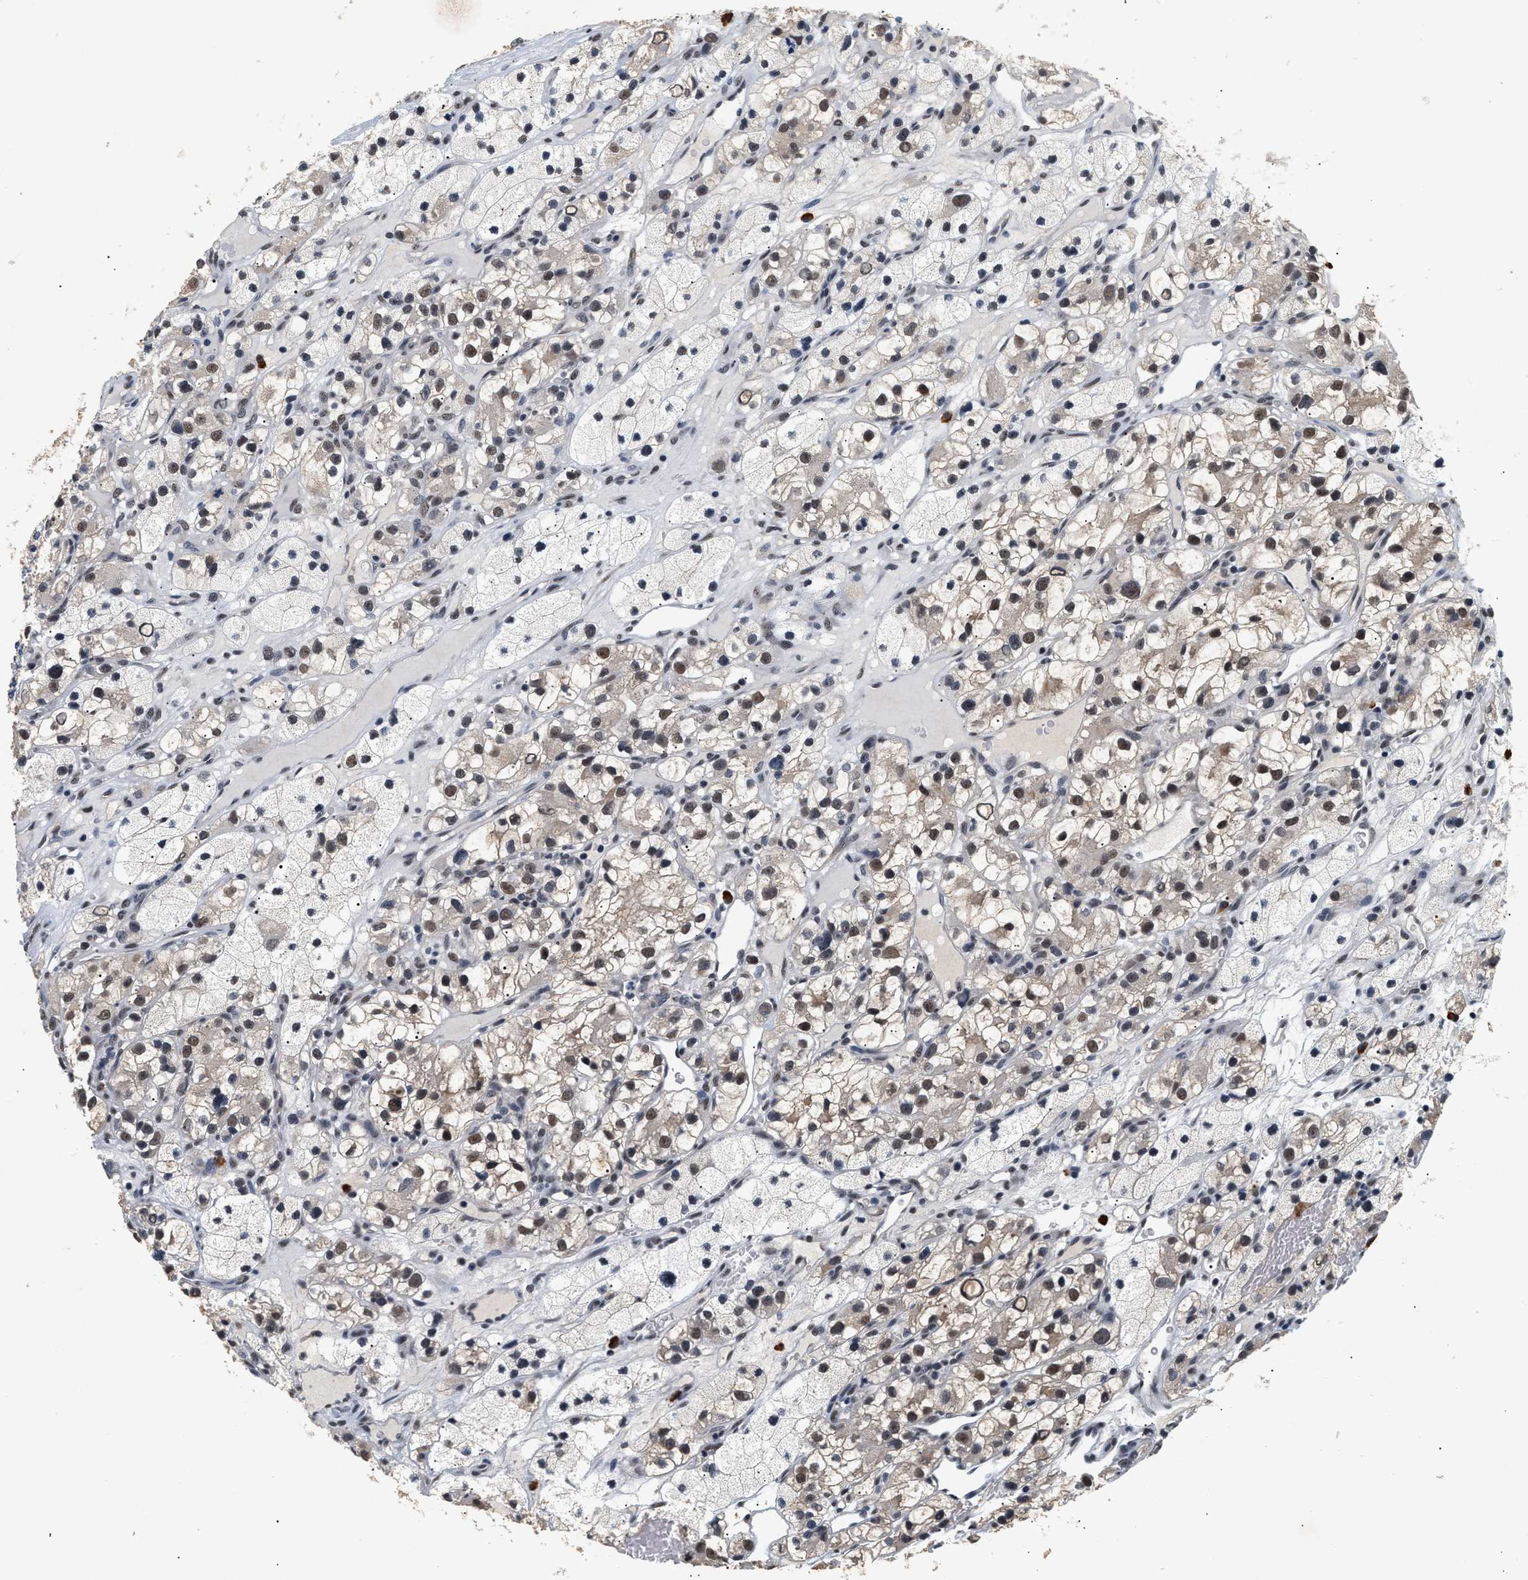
{"staining": {"intensity": "moderate", "quantity": "<25%", "location": "nuclear"}, "tissue": "renal cancer", "cell_type": "Tumor cells", "image_type": "cancer", "snomed": [{"axis": "morphology", "description": "Adenocarcinoma, NOS"}, {"axis": "topography", "description": "Kidney"}], "caption": "Immunohistochemistry (IHC) photomicrograph of adenocarcinoma (renal) stained for a protein (brown), which demonstrates low levels of moderate nuclear staining in approximately <25% of tumor cells.", "gene": "THOC1", "patient": {"sex": "female", "age": 57}}